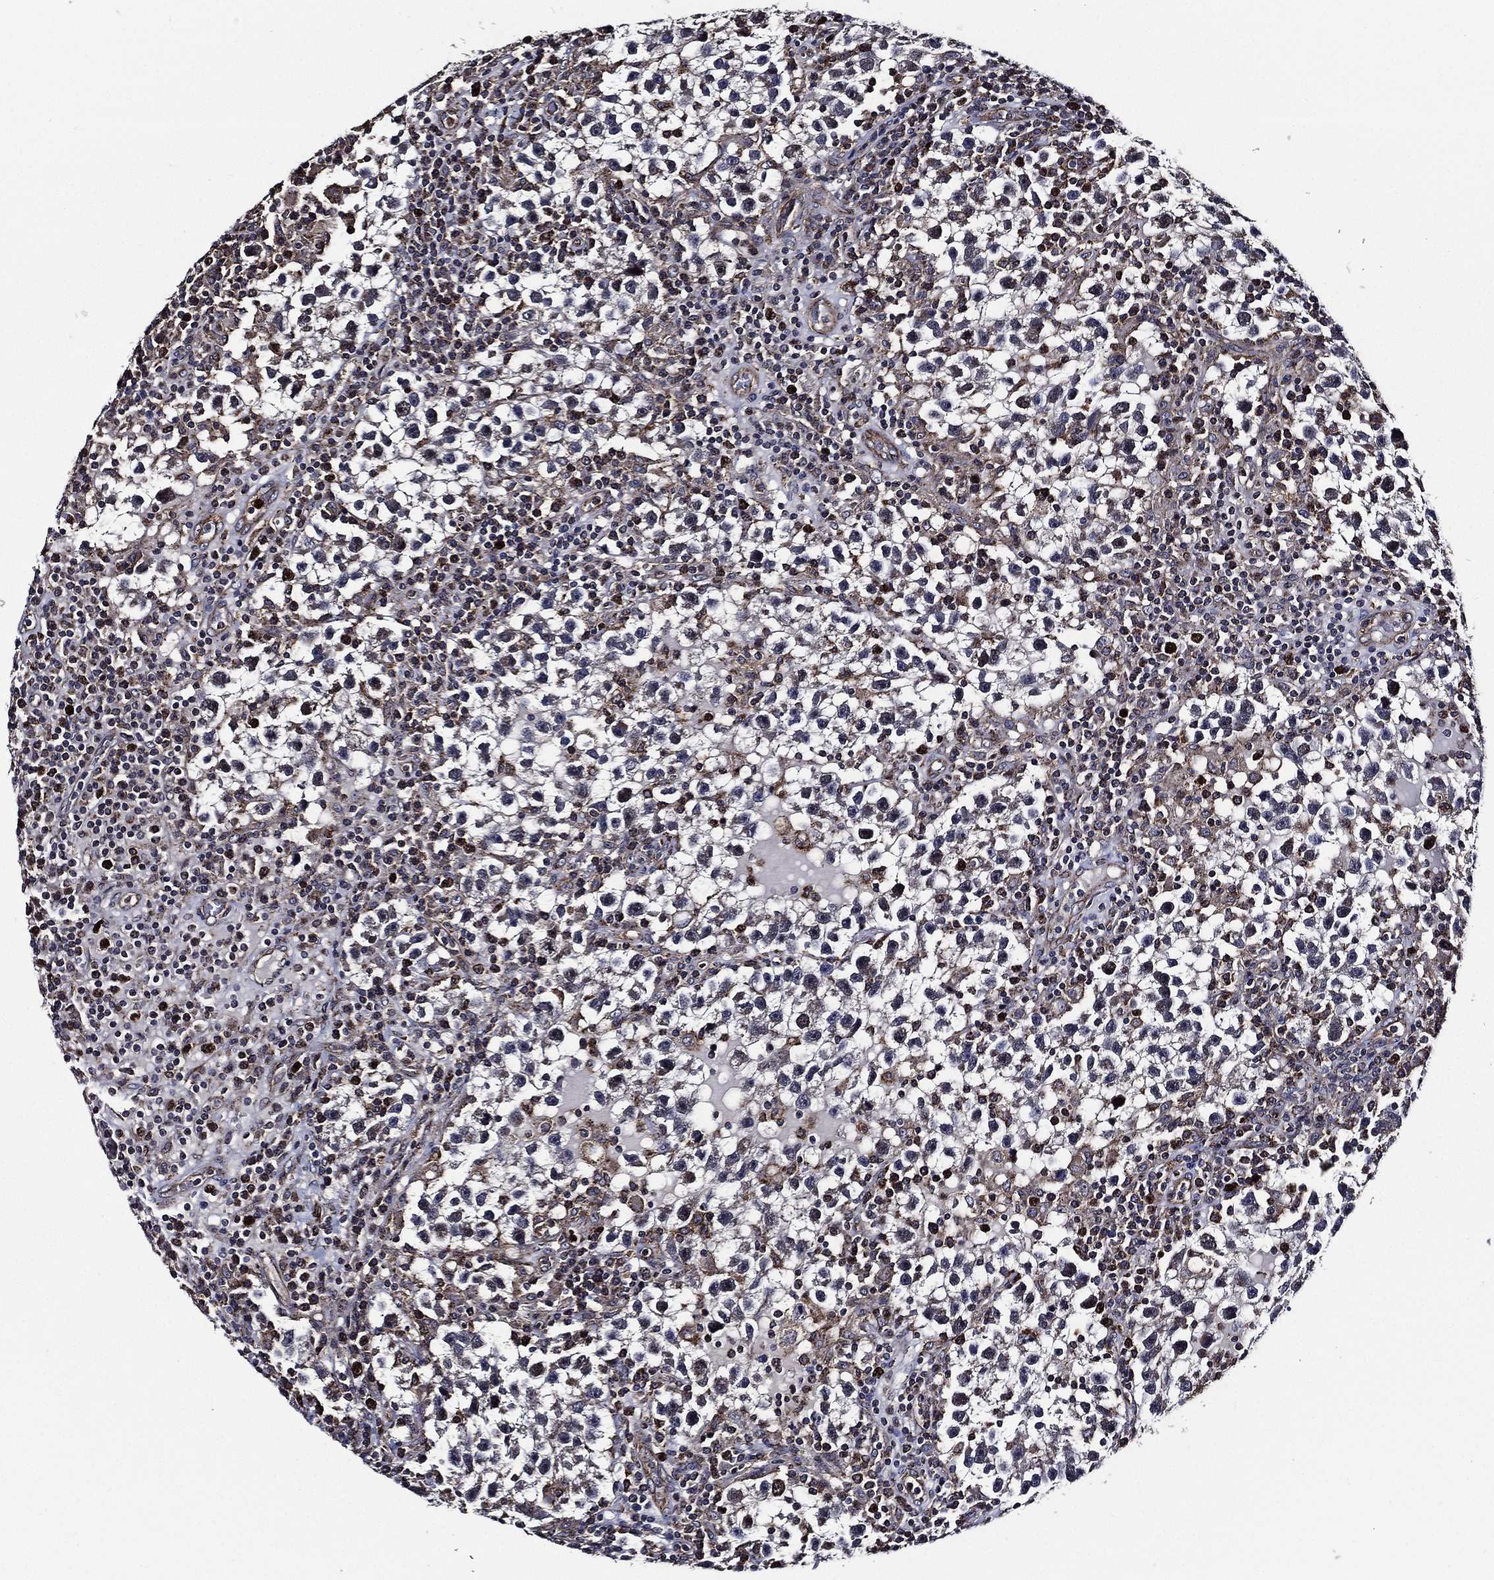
{"staining": {"intensity": "moderate", "quantity": "<25%", "location": "nuclear"}, "tissue": "testis cancer", "cell_type": "Tumor cells", "image_type": "cancer", "snomed": [{"axis": "morphology", "description": "Seminoma, NOS"}, {"axis": "topography", "description": "Testis"}], "caption": "The histopathology image reveals a brown stain indicating the presence of a protein in the nuclear of tumor cells in testis seminoma.", "gene": "KIF20B", "patient": {"sex": "male", "age": 47}}